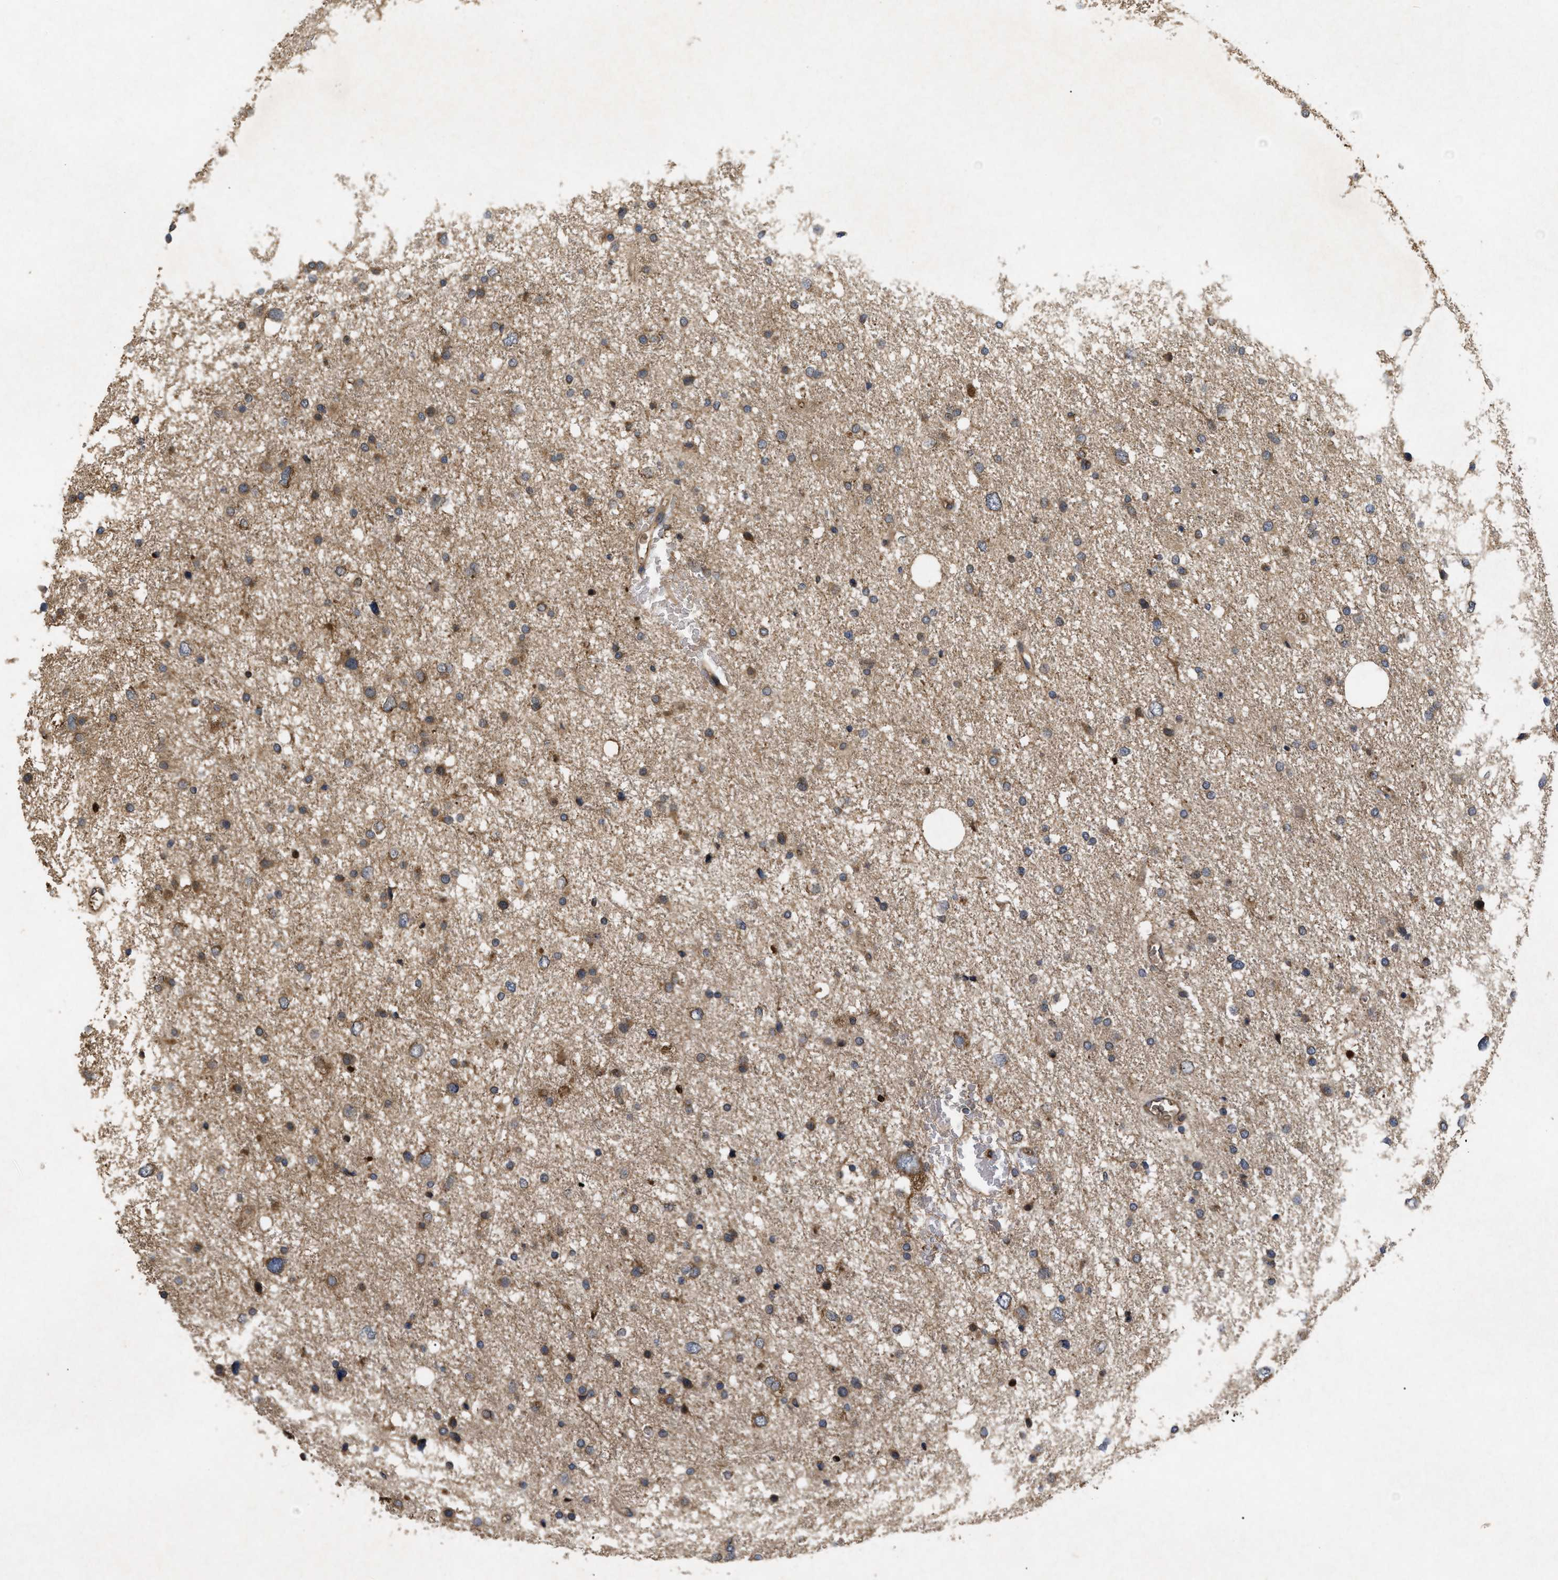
{"staining": {"intensity": "moderate", "quantity": ">75%", "location": "cytoplasmic/membranous"}, "tissue": "glioma", "cell_type": "Tumor cells", "image_type": "cancer", "snomed": [{"axis": "morphology", "description": "Glioma, malignant, Low grade"}, {"axis": "topography", "description": "Brain"}], "caption": "Approximately >75% of tumor cells in glioma reveal moderate cytoplasmic/membranous protein expression as visualized by brown immunohistochemical staining.", "gene": "RAB2A", "patient": {"sex": "female", "age": 37}}